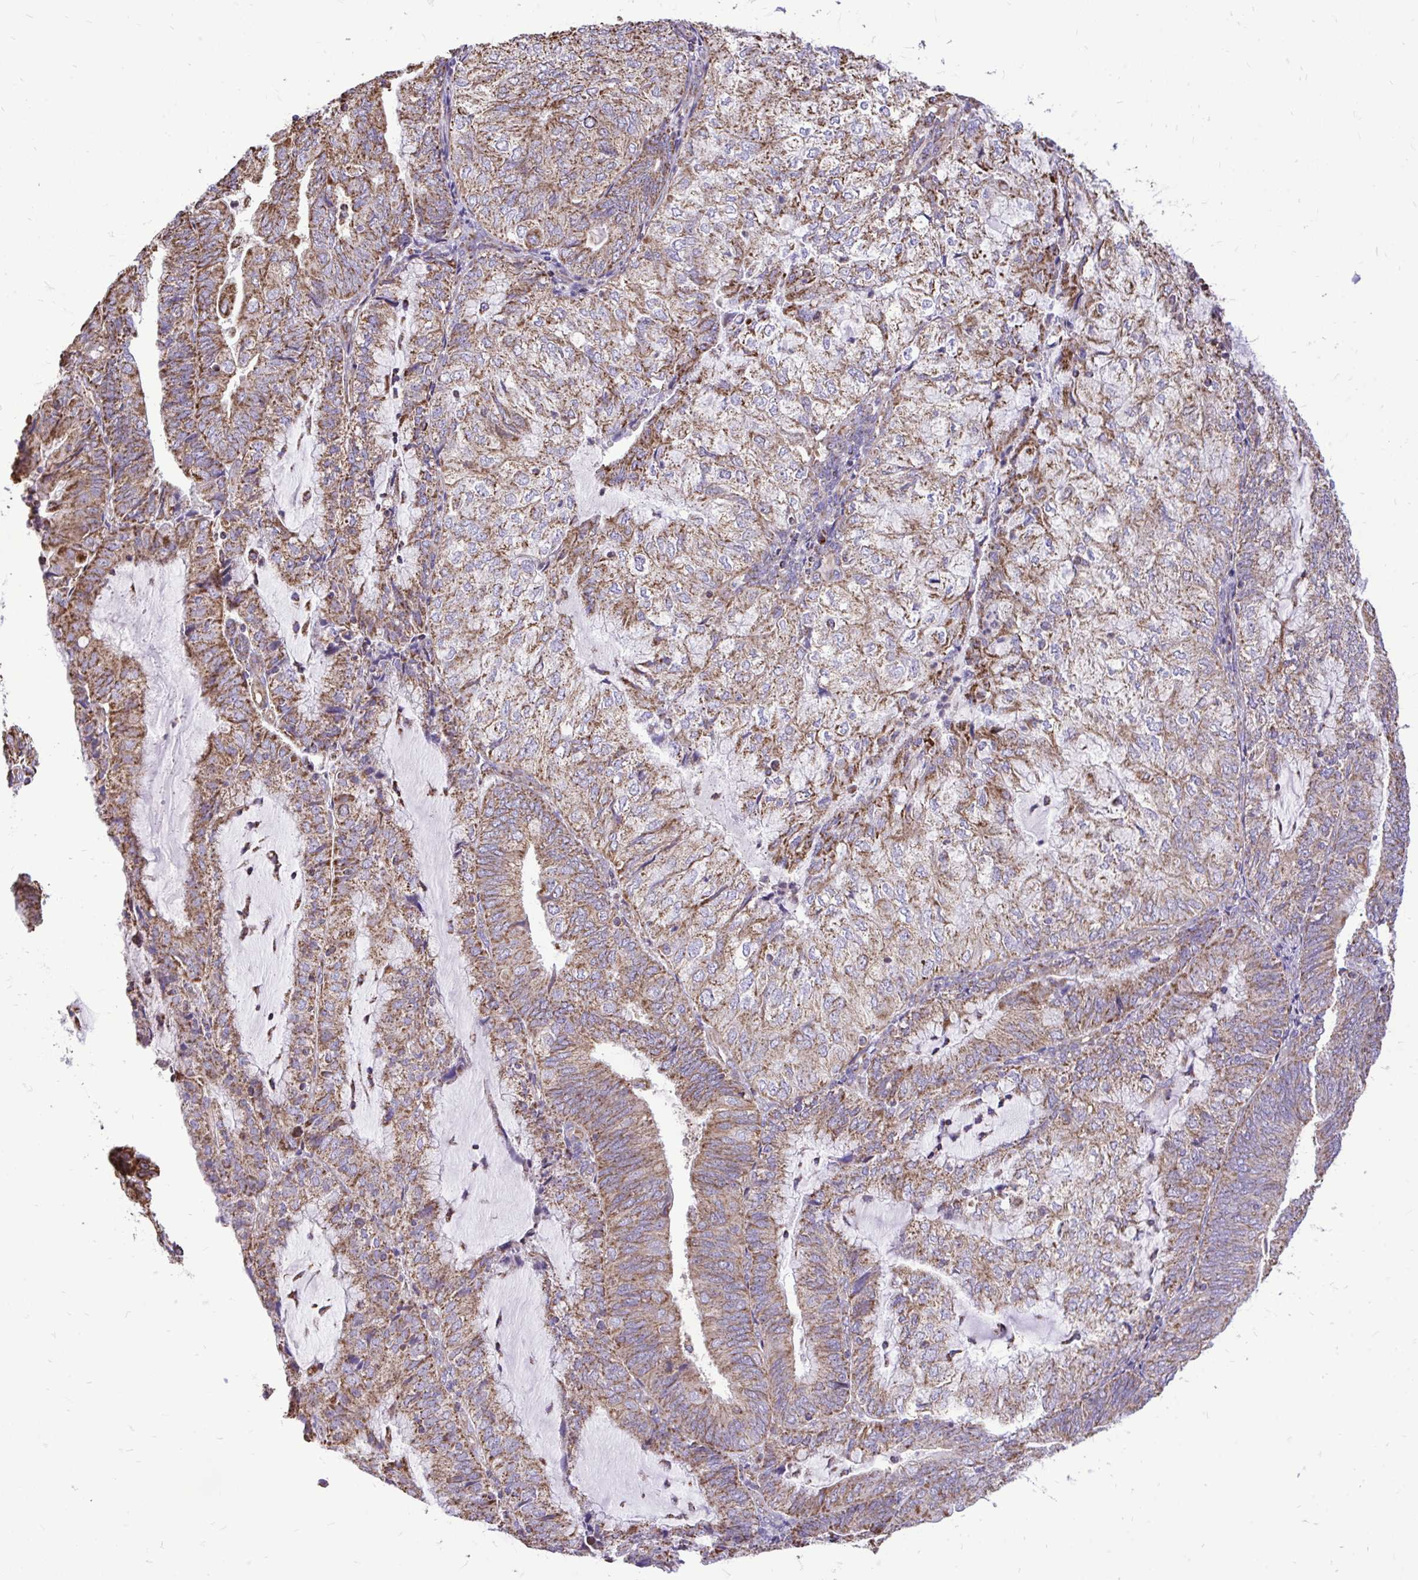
{"staining": {"intensity": "moderate", "quantity": ">75%", "location": "cytoplasmic/membranous"}, "tissue": "endometrial cancer", "cell_type": "Tumor cells", "image_type": "cancer", "snomed": [{"axis": "morphology", "description": "Adenocarcinoma, NOS"}, {"axis": "topography", "description": "Endometrium"}], "caption": "There is medium levels of moderate cytoplasmic/membranous positivity in tumor cells of adenocarcinoma (endometrial), as demonstrated by immunohistochemical staining (brown color).", "gene": "UBE2C", "patient": {"sex": "female", "age": 81}}